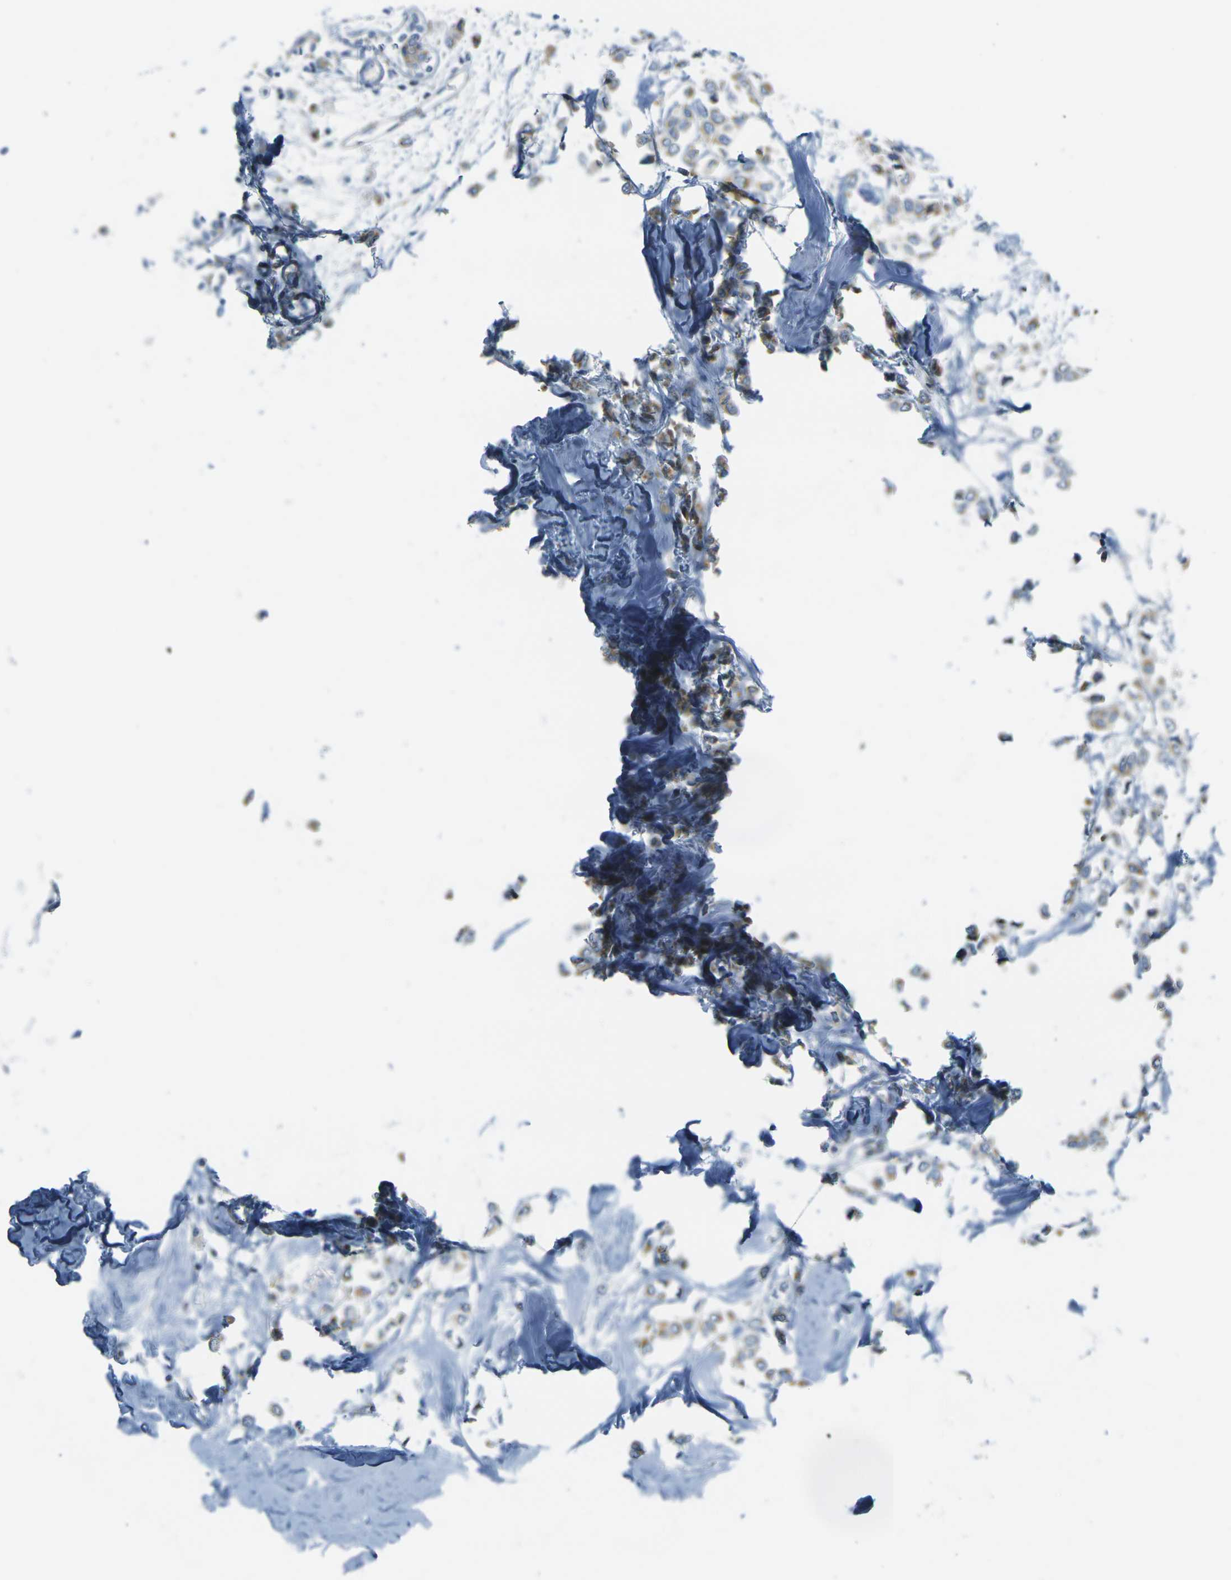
{"staining": {"intensity": "weak", "quantity": ">75%", "location": "cytoplasmic/membranous"}, "tissue": "breast cancer", "cell_type": "Tumor cells", "image_type": "cancer", "snomed": [{"axis": "morphology", "description": "Lobular carcinoma"}, {"axis": "topography", "description": "Breast"}], "caption": "Immunohistochemistry staining of lobular carcinoma (breast), which reveals low levels of weak cytoplasmic/membranous positivity in approximately >75% of tumor cells indicating weak cytoplasmic/membranous protein expression. The staining was performed using DAB (3,3'-diaminobenzidine) (brown) for protein detection and nuclei were counterstained in hematoxylin (blue).", "gene": "PARD6B", "patient": {"sex": "female", "age": 51}}